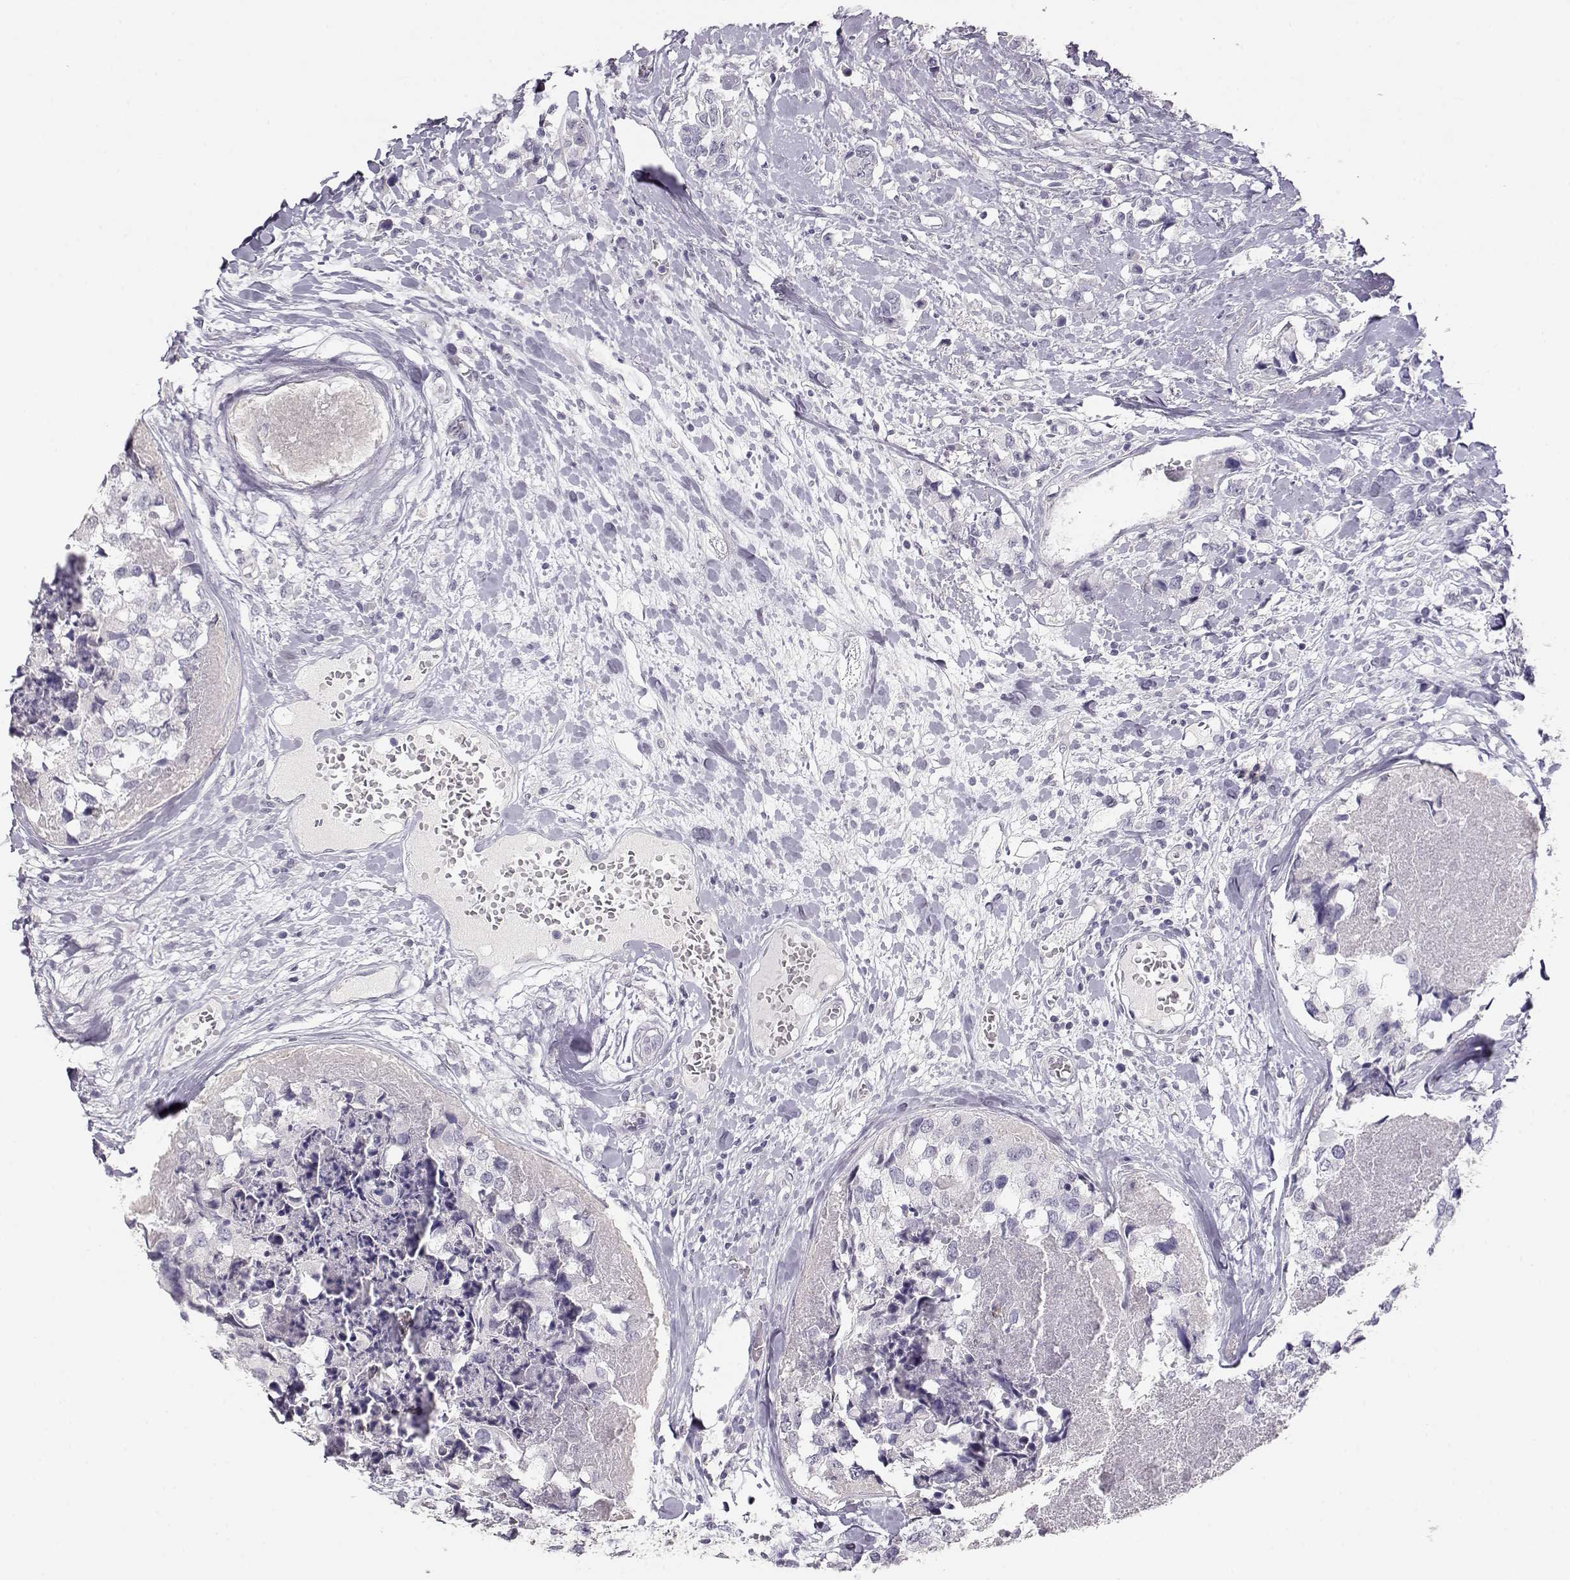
{"staining": {"intensity": "negative", "quantity": "none", "location": "none"}, "tissue": "breast cancer", "cell_type": "Tumor cells", "image_type": "cancer", "snomed": [{"axis": "morphology", "description": "Lobular carcinoma"}, {"axis": "topography", "description": "Breast"}], "caption": "Immunohistochemistry (IHC) photomicrograph of human lobular carcinoma (breast) stained for a protein (brown), which shows no positivity in tumor cells. (DAB (3,3'-diaminobenzidine) IHC visualized using brightfield microscopy, high magnification).", "gene": "TKTL1", "patient": {"sex": "female", "age": 59}}